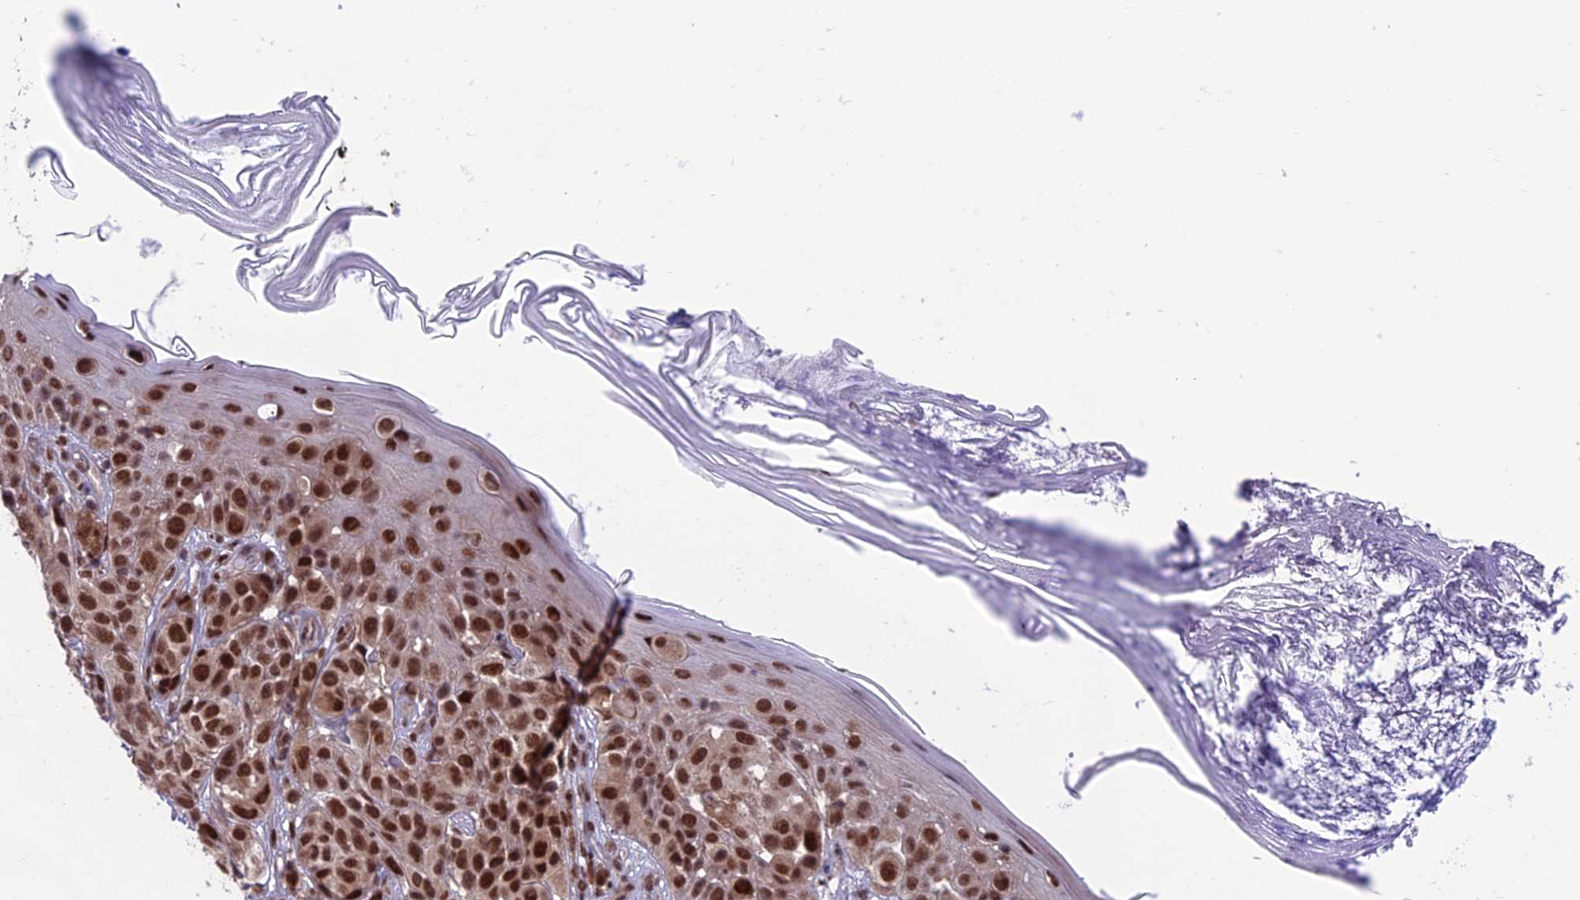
{"staining": {"intensity": "strong", "quantity": ">75%", "location": "nuclear"}, "tissue": "melanoma", "cell_type": "Tumor cells", "image_type": "cancer", "snomed": [{"axis": "morphology", "description": "Malignant melanoma, NOS"}, {"axis": "topography", "description": "Skin"}], "caption": "Immunohistochemistry of human malignant melanoma displays high levels of strong nuclear expression in approximately >75% of tumor cells.", "gene": "KIAA1191", "patient": {"sex": "male", "age": 38}}